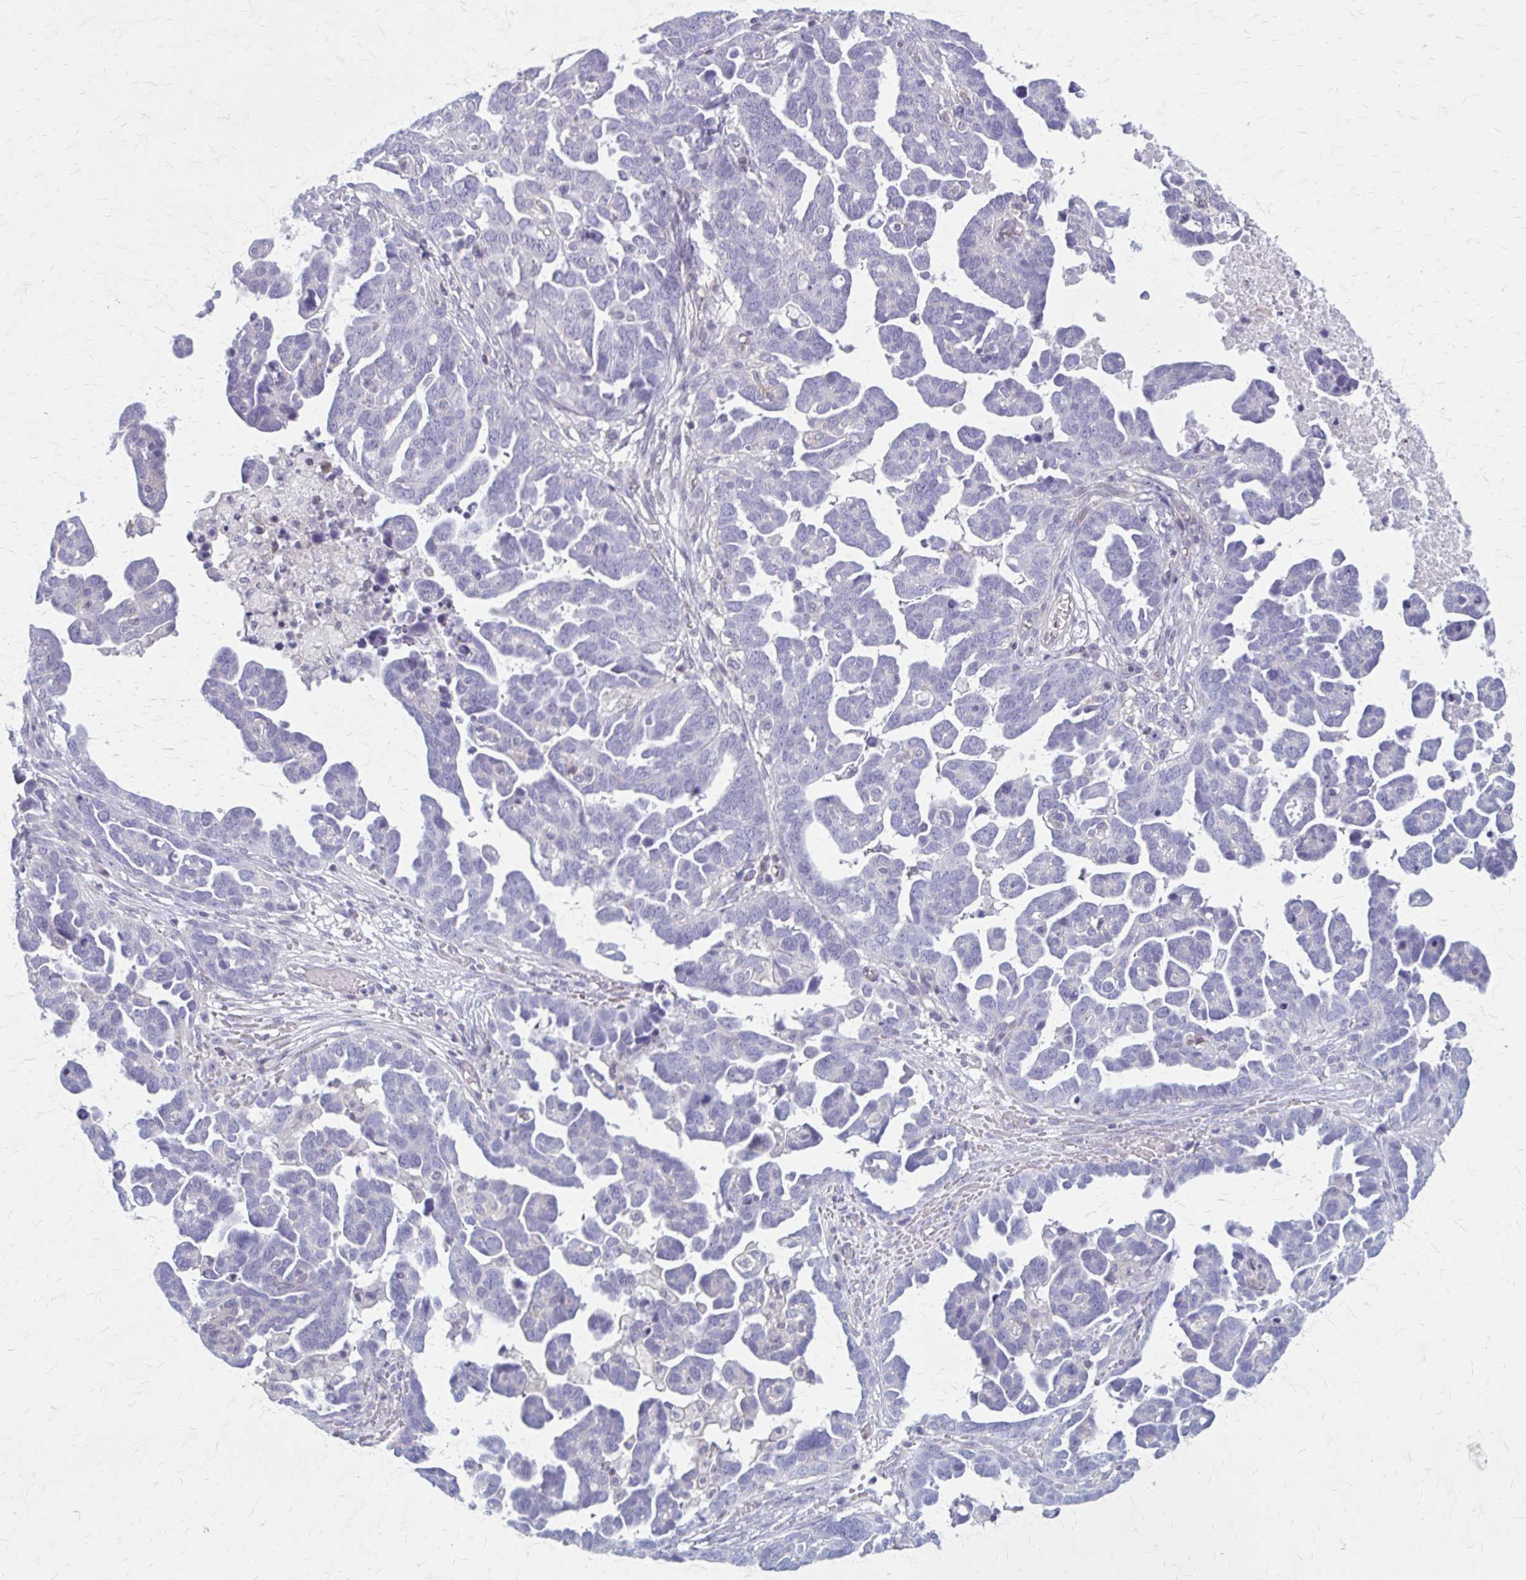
{"staining": {"intensity": "negative", "quantity": "none", "location": "none"}, "tissue": "ovarian cancer", "cell_type": "Tumor cells", "image_type": "cancer", "snomed": [{"axis": "morphology", "description": "Cystadenocarcinoma, serous, NOS"}, {"axis": "topography", "description": "Ovary"}], "caption": "Immunohistochemistry (IHC) photomicrograph of neoplastic tissue: serous cystadenocarcinoma (ovarian) stained with DAB exhibits no significant protein expression in tumor cells.", "gene": "PITPNM1", "patient": {"sex": "female", "age": 54}}